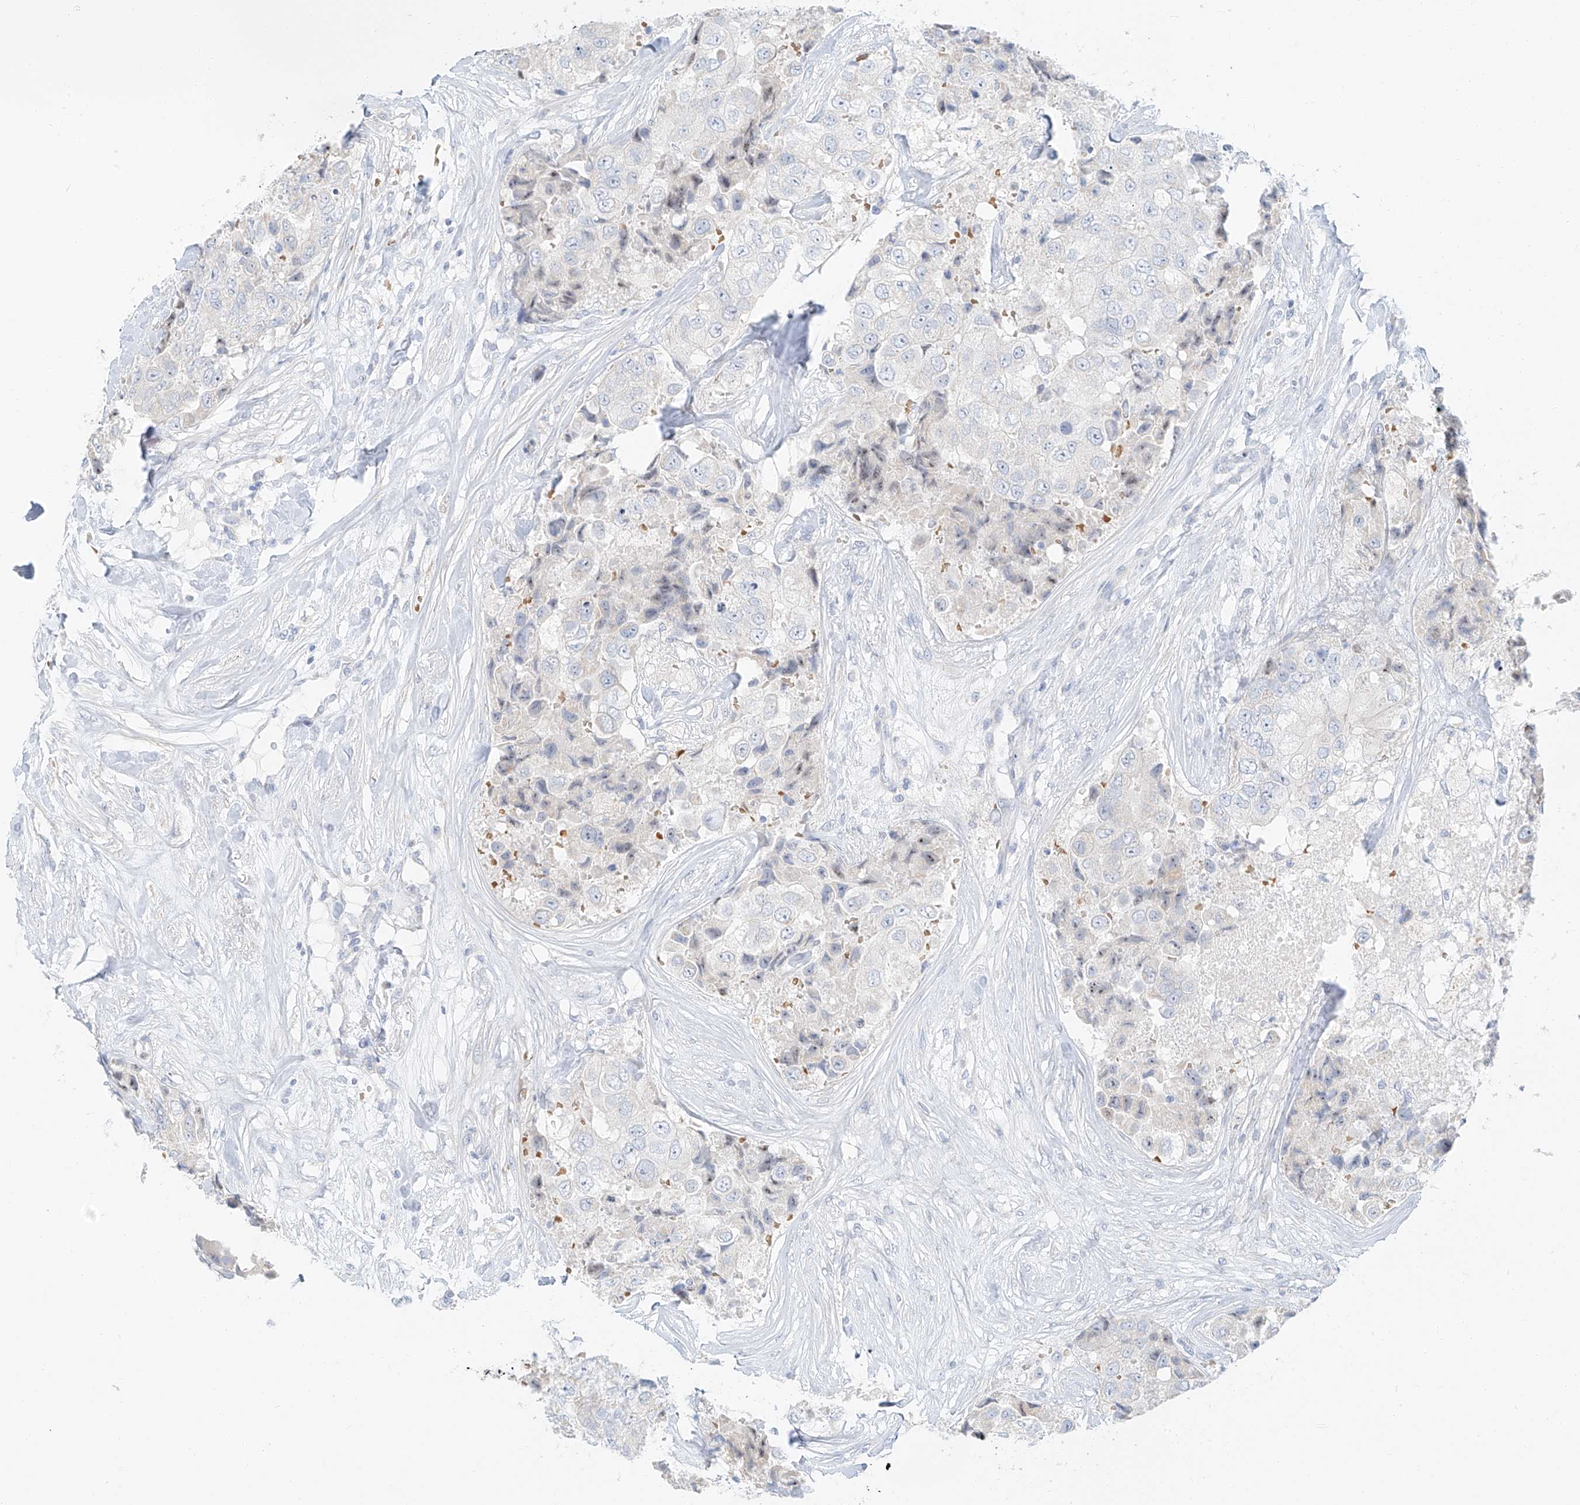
{"staining": {"intensity": "weak", "quantity": "<25%", "location": "nuclear"}, "tissue": "breast cancer", "cell_type": "Tumor cells", "image_type": "cancer", "snomed": [{"axis": "morphology", "description": "Duct carcinoma"}, {"axis": "topography", "description": "Breast"}], "caption": "IHC of human breast cancer demonstrates no positivity in tumor cells.", "gene": "PGC", "patient": {"sex": "female", "age": 62}}